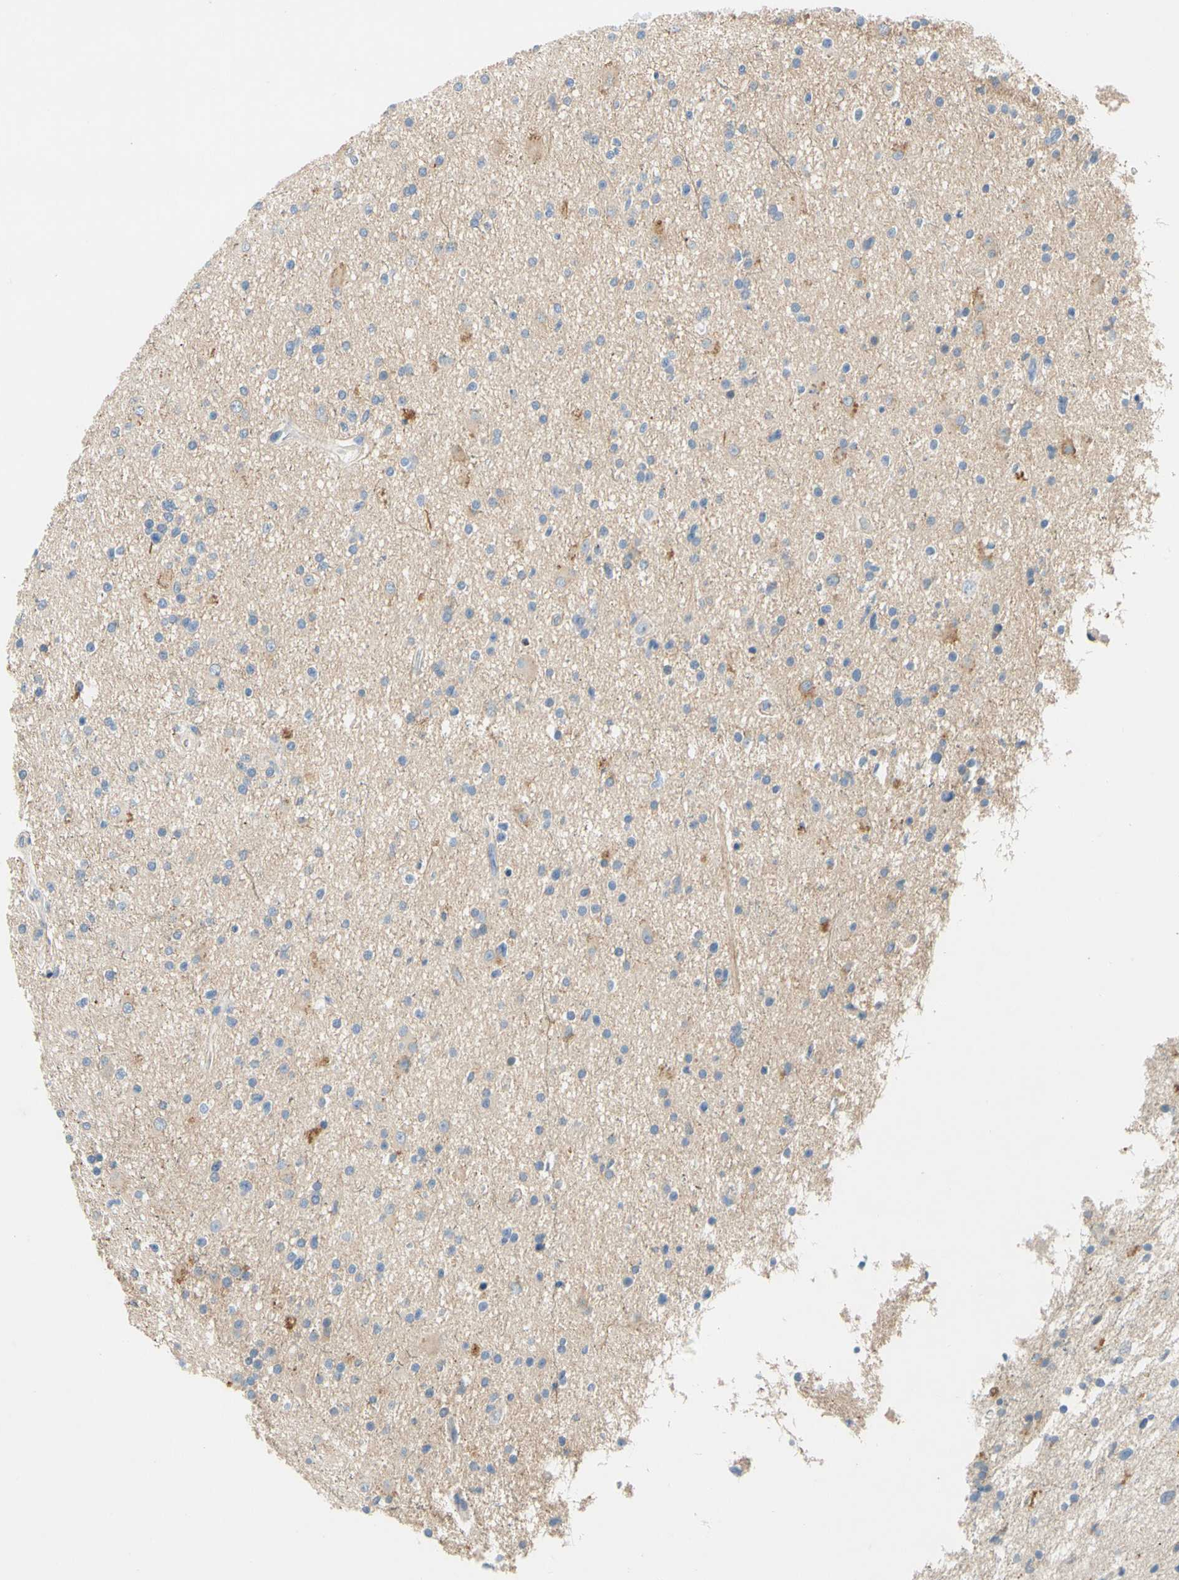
{"staining": {"intensity": "negative", "quantity": "none", "location": "none"}, "tissue": "glioma", "cell_type": "Tumor cells", "image_type": "cancer", "snomed": [{"axis": "morphology", "description": "Glioma, malignant, High grade"}, {"axis": "topography", "description": "Brain"}], "caption": "Malignant glioma (high-grade) was stained to show a protein in brown. There is no significant staining in tumor cells.", "gene": "CCM2L", "patient": {"sex": "male", "age": 33}}